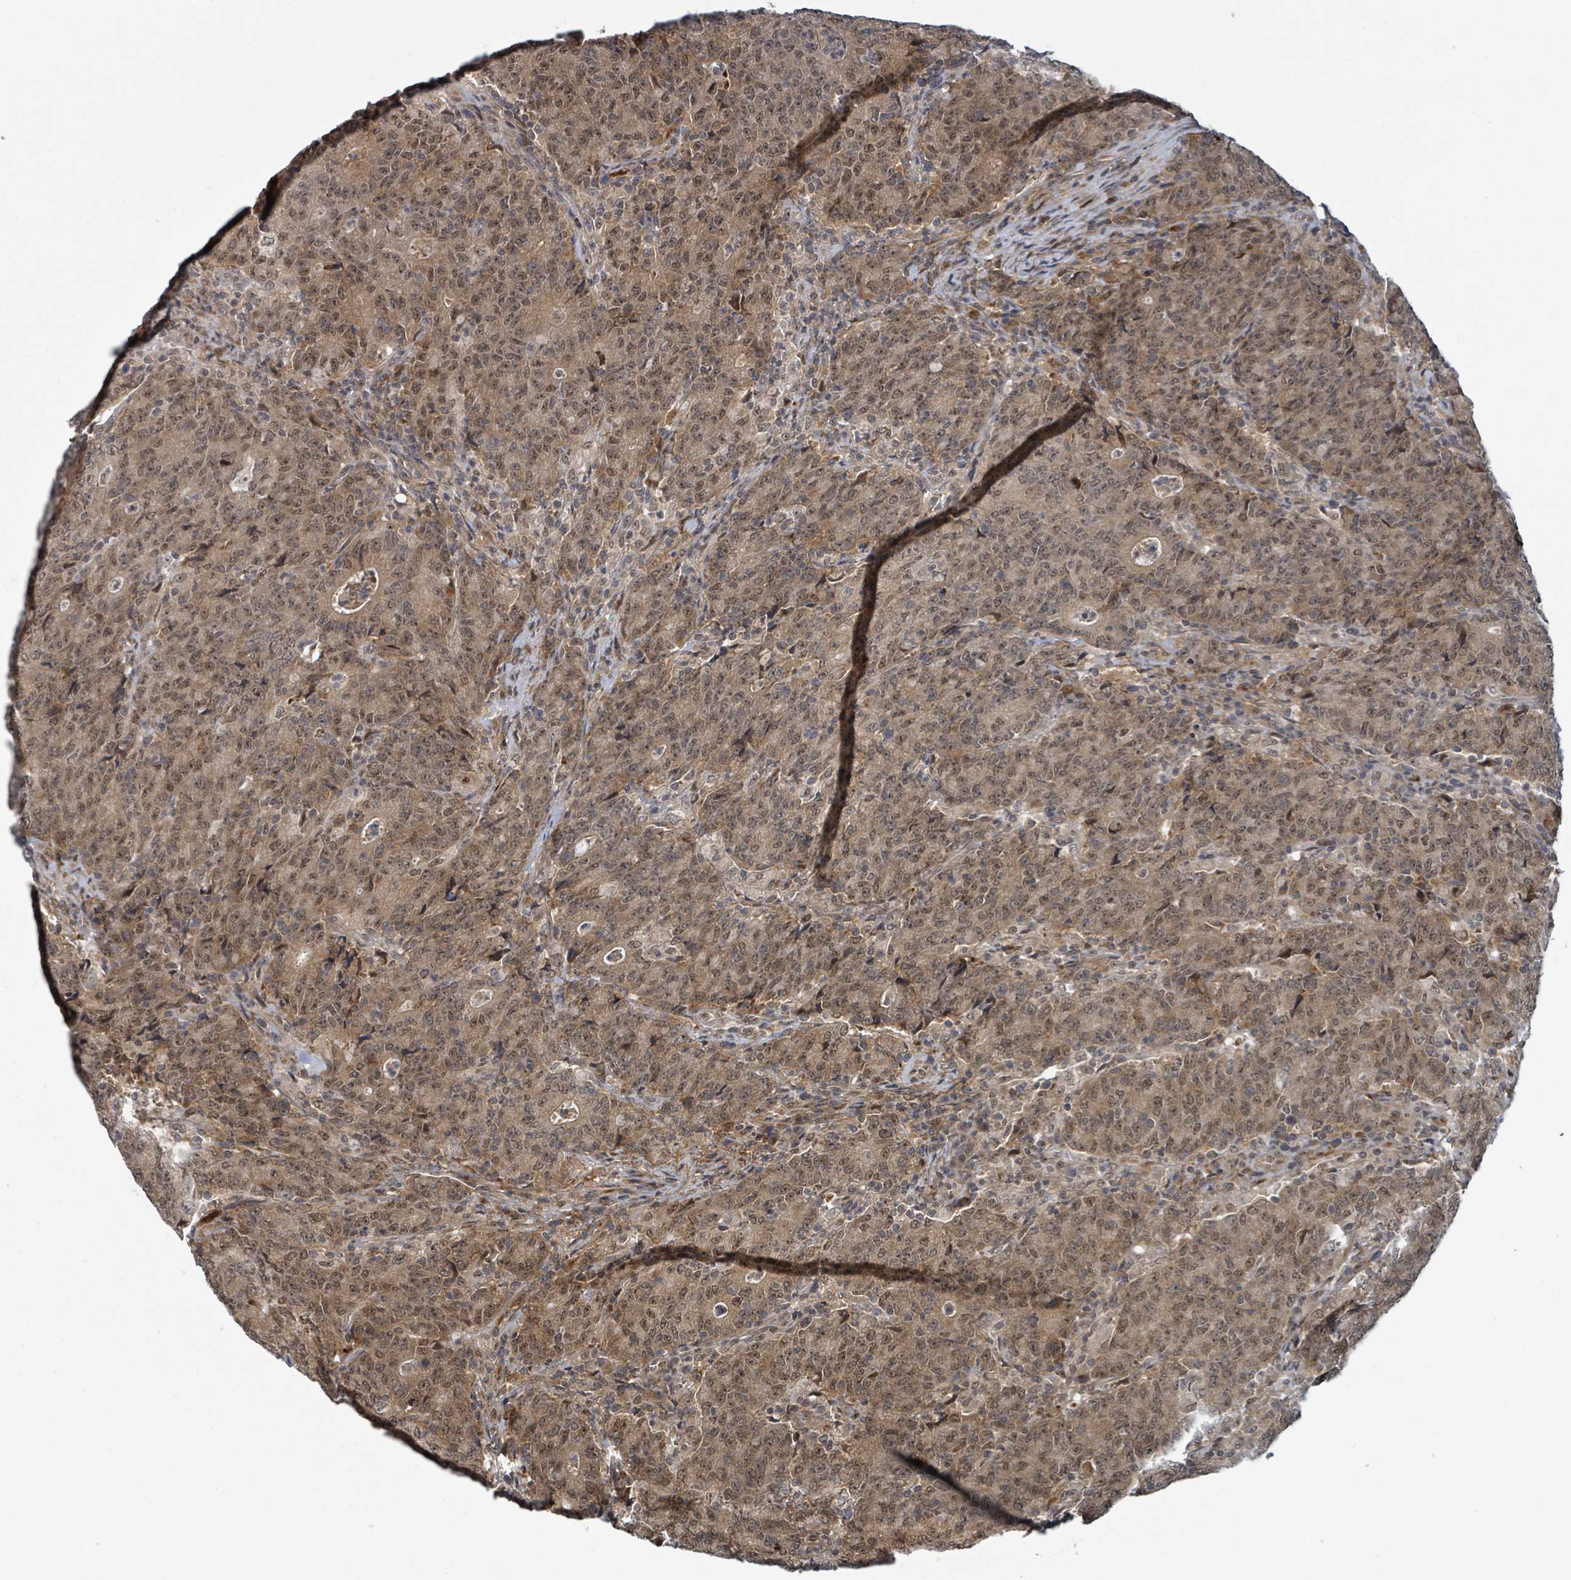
{"staining": {"intensity": "moderate", "quantity": ">75%", "location": "cytoplasmic/membranous,nuclear"}, "tissue": "colorectal cancer", "cell_type": "Tumor cells", "image_type": "cancer", "snomed": [{"axis": "morphology", "description": "Adenocarcinoma, NOS"}, {"axis": "topography", "description": "Colon"}], "caption": "About >75% of tumor cells in human colorectal adenocarcinoma show moderate cytoplasmic/membranous and nuclear protein expression as visualized by brown immunohistochemical staining.", "gene": "GTF3C1", "patient": {"sex": "female", "age": 75}}